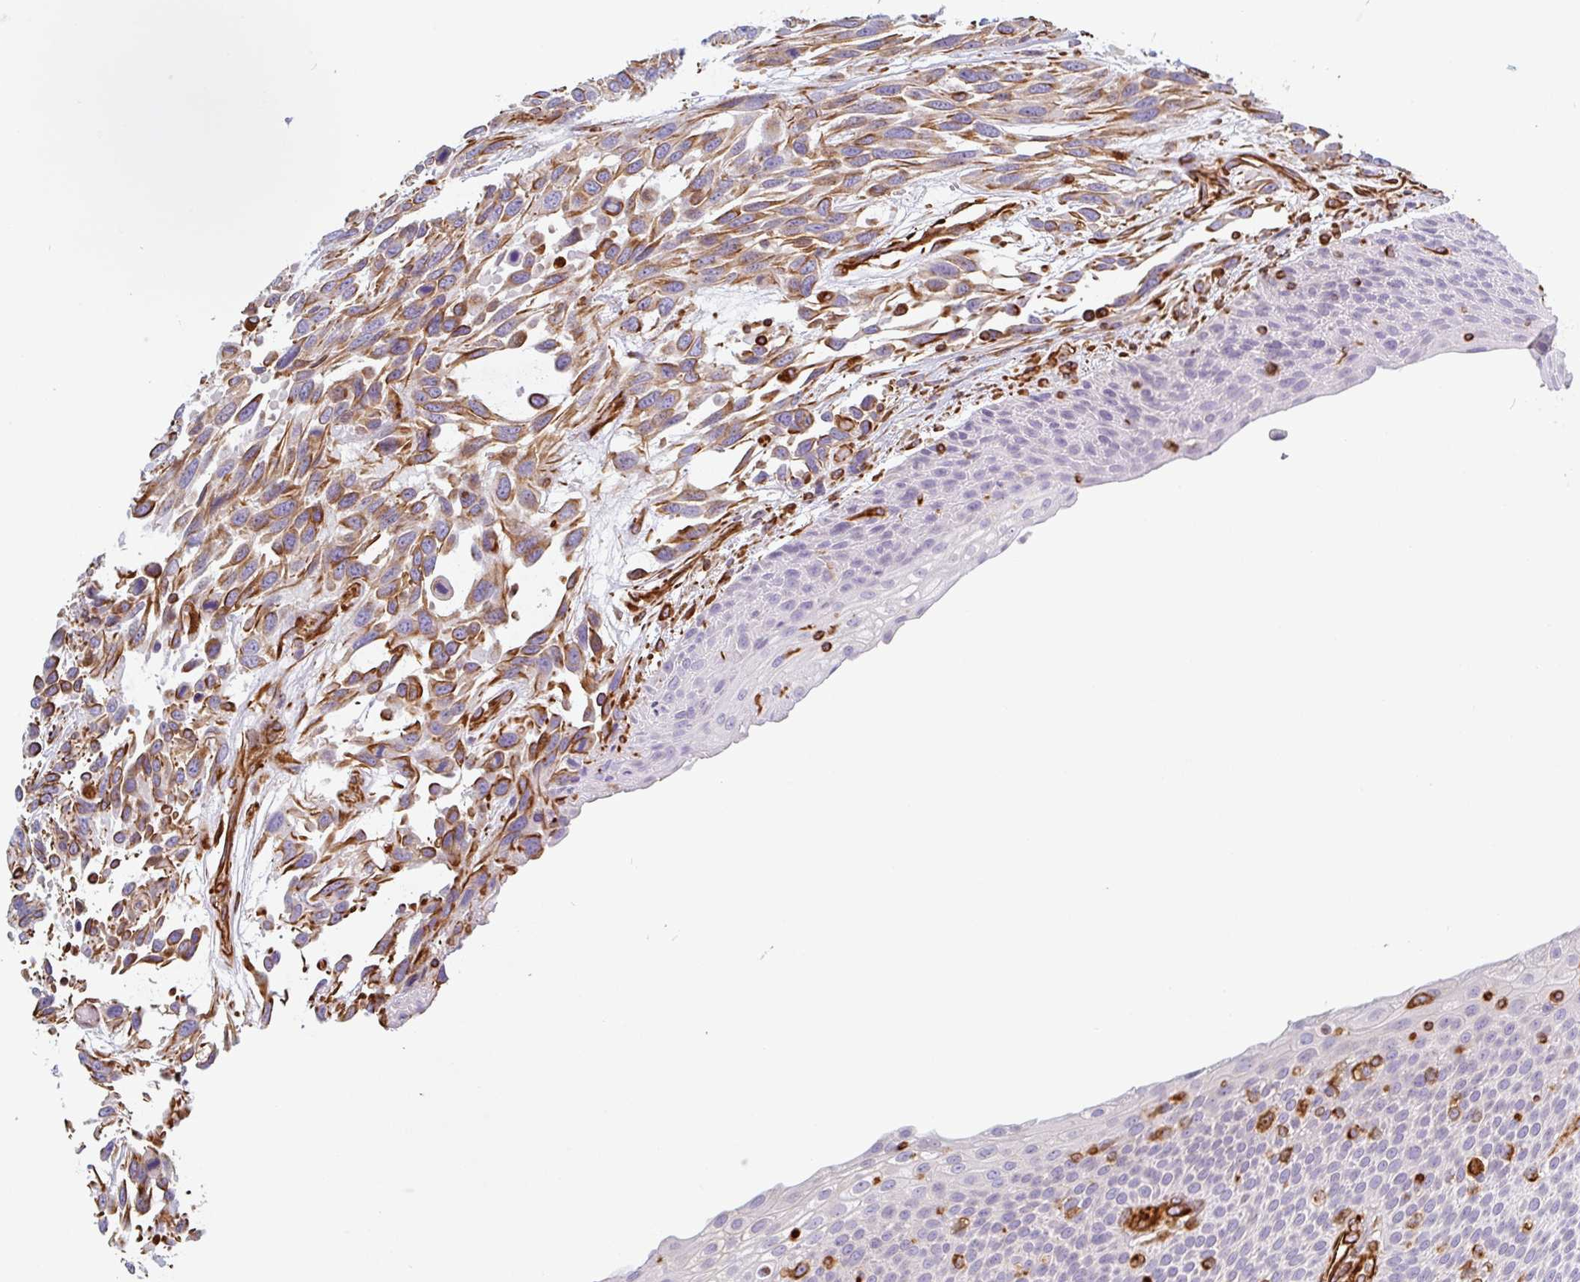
{"staining": {"intensity": "moderate", "quantity": ">75%", "location": "cytoplasmic/membranous"}, "tissue": "urothelial cancer", "cell_type": "Tumor cells", "image_type": "cancer", "snomed": [{"axis": "morphology", "description": "Urothelial carcinoma, High grade"}, {"axis": "topography", "description": "Urinary bladder"}], "caption": "The micrograph displays staining of urothelial cancer, revealing moderate cytoplasmic/membranous protein positivity (brown color) within tumor cells.", "gene": "PPFIA1", "patient": {"sex": "female", "age": 70}}